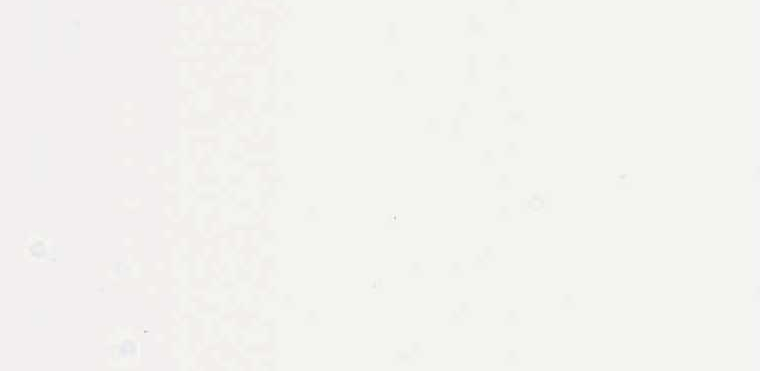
{"staining": {"intensity": "strong", "quantity": ">75%", "location": "cytoplasmic/membranous"}, "tissue": "melanoma", "cell_type": "Tumor cells", "image_type": "cancer", "snomed": [{"axis": "morphology", "description": "Malignant melanoma, NOS"}, {"axis": "topography", "description": "Skin"}], "caption": "Immunohistochemistry (IHC) histopathology image of neoplastic tissue: human melanoma stained using IHC reveals high levels of strong protein expression localized specifically in the cytoplasmic/membranous of tumor cells, appearing as a cytoplasmic/membranous brown color.", "gene": "ACO2", "patient": {"sex": "female", "age": 55}}